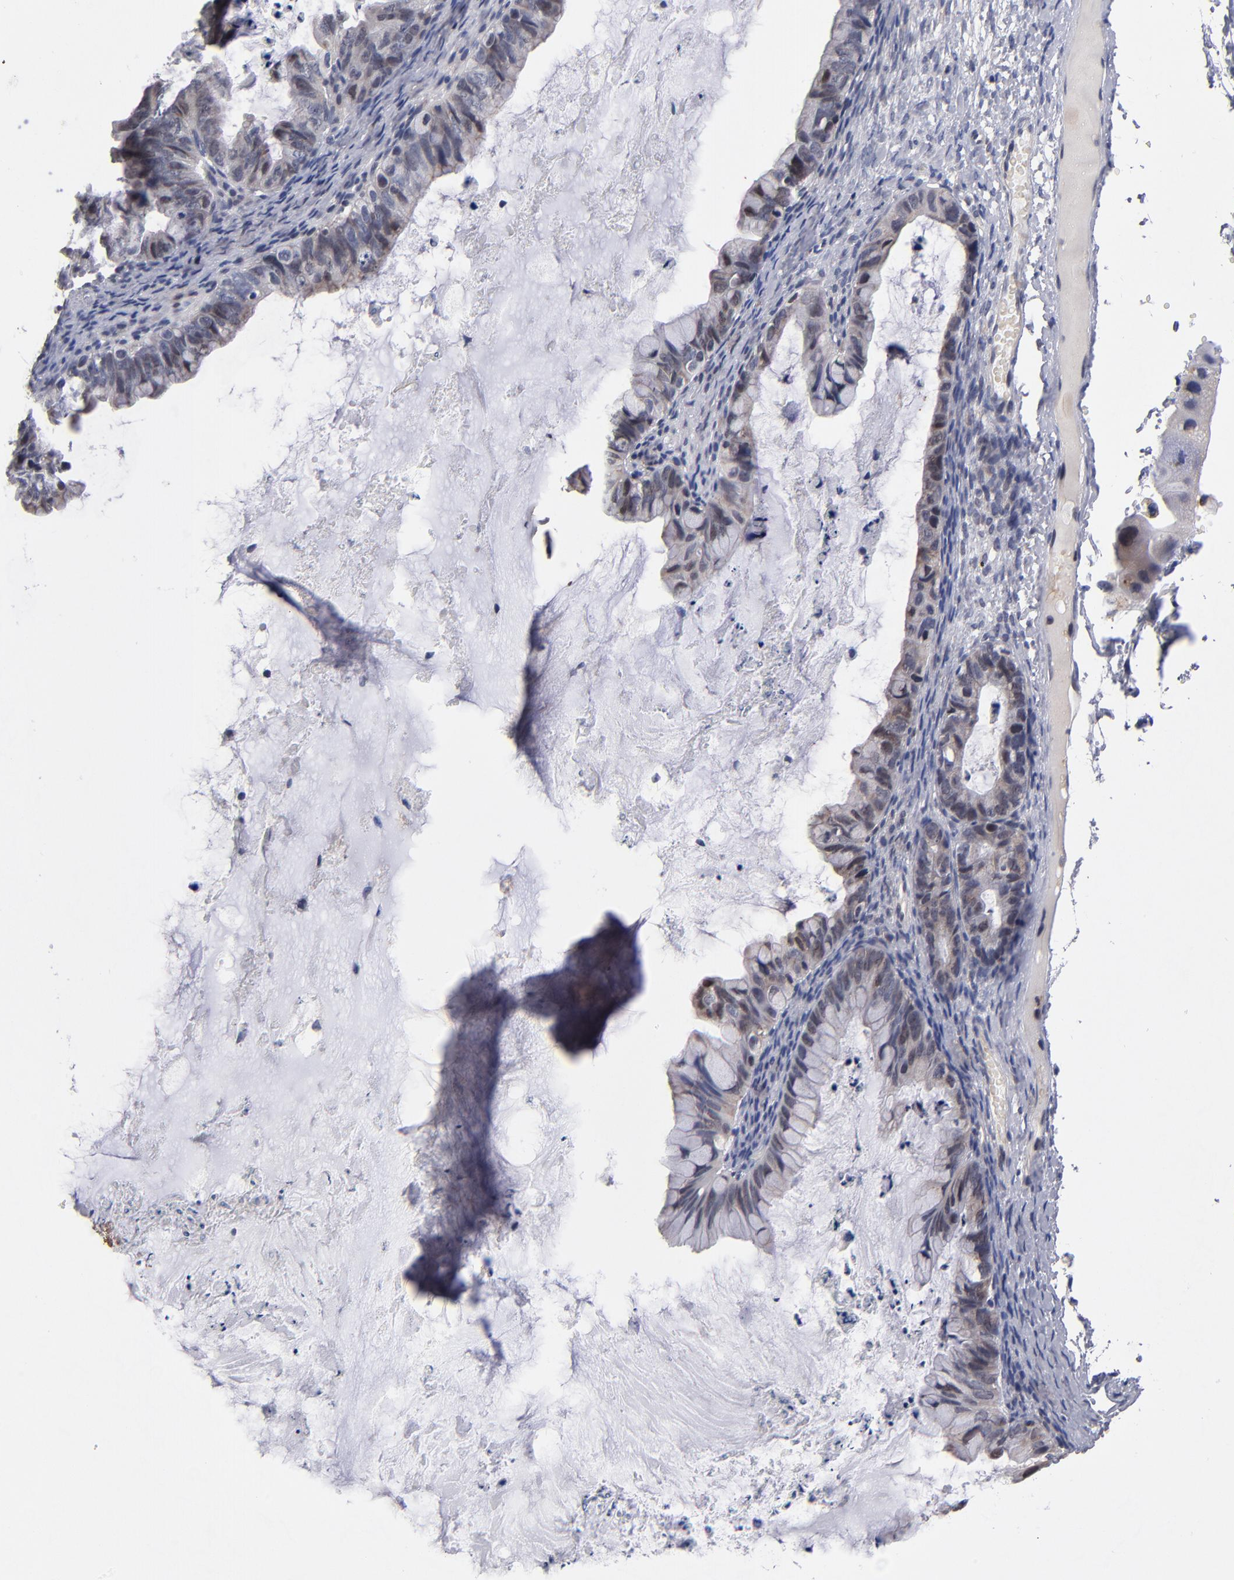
{"staining": {"intensity": "weak", "quantity": "25%-75%", "location": "cytoplasmic/membranous,nuclear"}, "tissue": "ovarian cancer", "cell_type": "Tumor cells", "image_type": "cancer", "snomed": [{"axis": "morphology", "description": "Cystadenocarcinoma, mucinous, NOS"}, {"axis": "topography", "description": "Ovary"}], "caption": "Immunohistochemistry (IHC) (DAB) staining of human ovarian cancer (mucinous cystadenocarcinoma) exhibits weak cytoplasmic/membranous and nuclear protein staining in about 25%-75% of tumor cells.", "gene": "ODF2", "patient": {"sex": "female", "age": 36}}